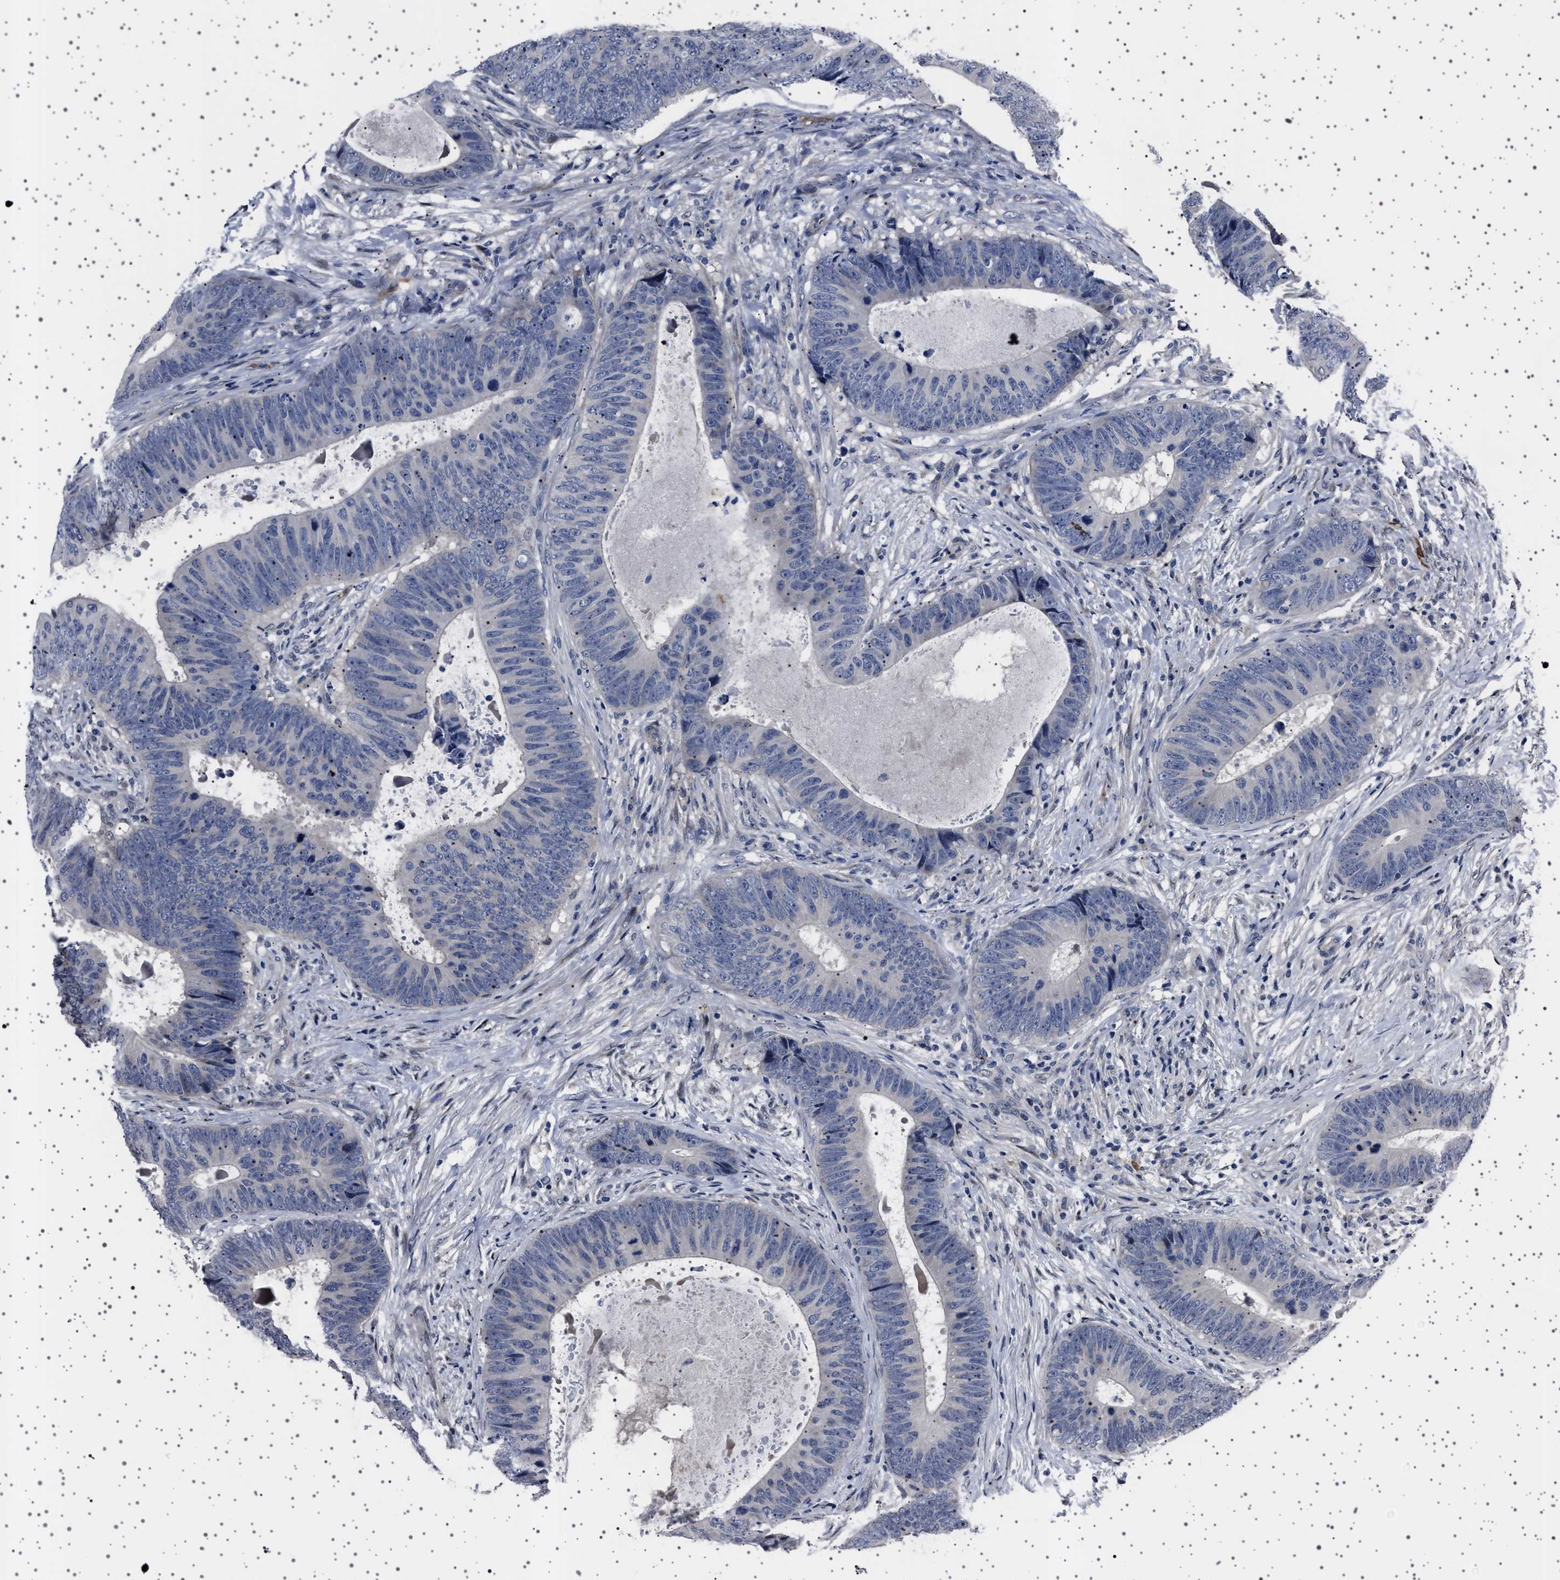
{"staining": {"intensity": "negative", "quantity": "none", "location": "none"}, "tissue": "colorectal cancer", "cell_type": "Tumor cells", "image_type": "cancer", "snomed": [{"axis": "morphology", "description": "Adenocarcinoma, NOS"}, {"axis": "topography", "description": "Colon"}], "caption": "Immunohistochemical staining of human adenocarcinoma (colorectal) exhibits no significant positivity in tumor cells.", "gene": "PAK5", "patient": {"sex": "male", "age": 56}}